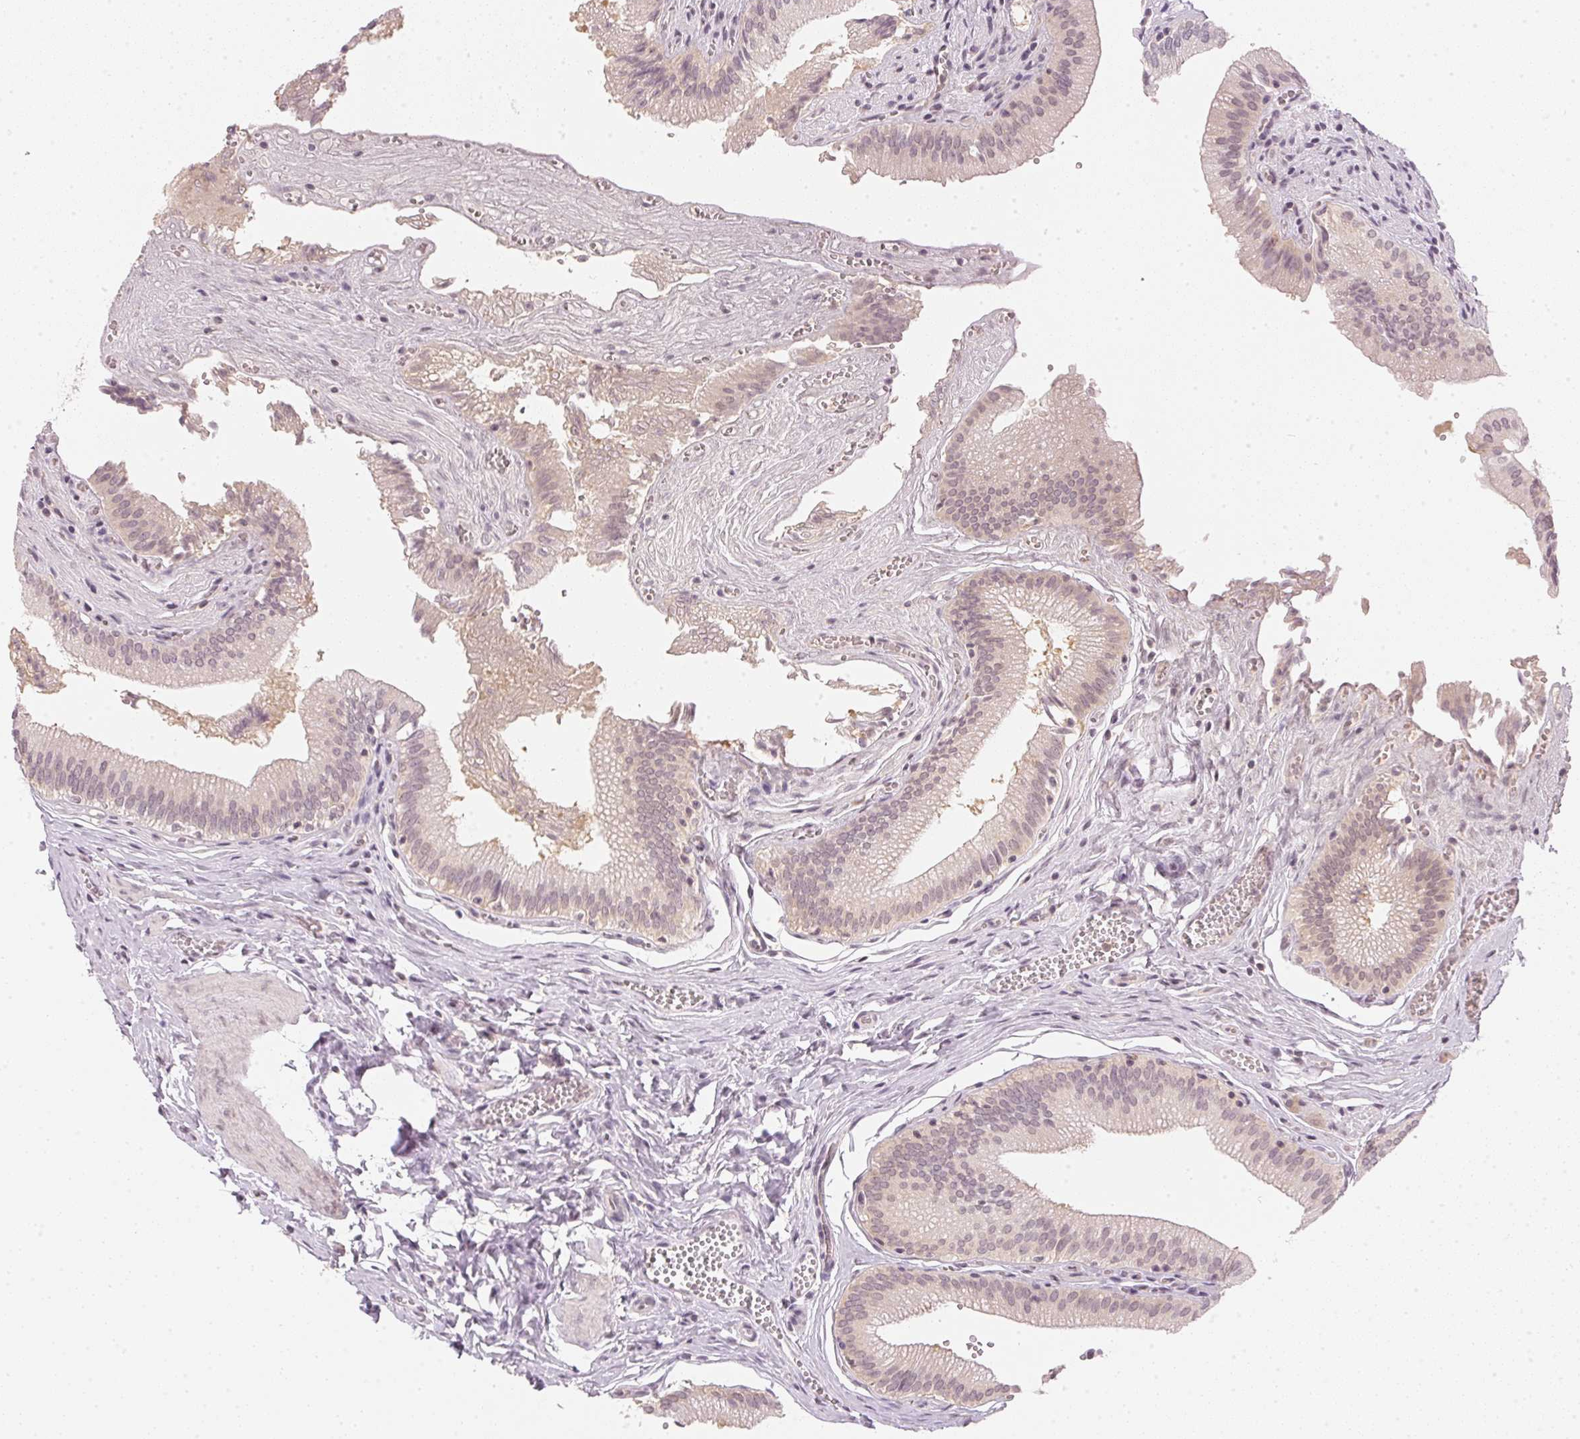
{"staining": {"intensity": "negative", "quantity": "none", "location": "none"}, "tissue": "gallbladder", "cell_type": "Glandular cells", "image_type": "normal", "snomed": [{"axis": "morphology", "description": "Normal tissue, NOS"}, {"axis": "topography", "description": "Gallbladder"}, {"axis": "topography", "description": "Peripheral nerve tissue"}], "caption": "Immunohistochemical staining of unremarkable human gallbladder demonstrates no significant positivity in glandular cells.", "gene": "KPRP", "patient": {"sex": "male", "age": 17}}